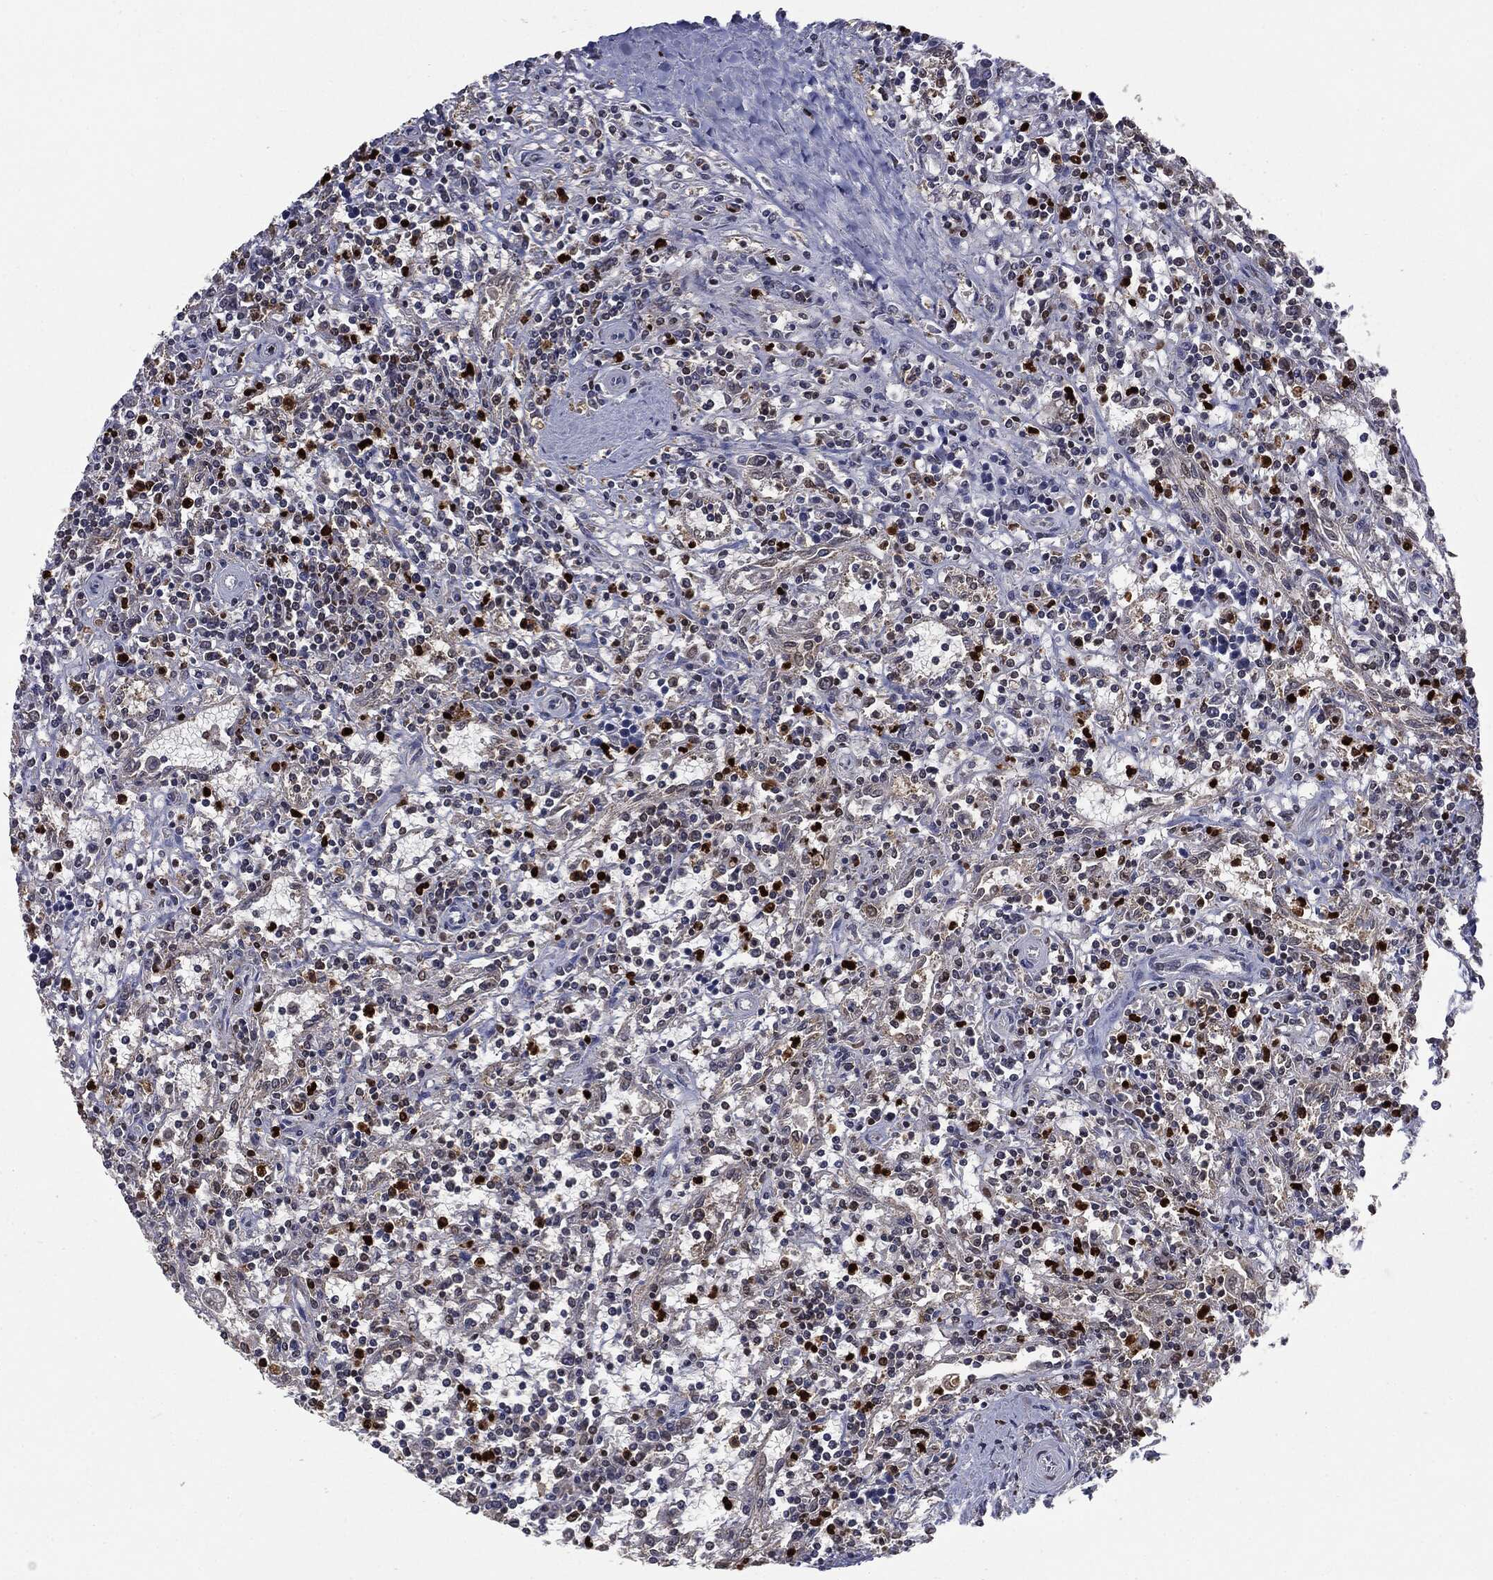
{"staining": {"intensity": "negative", "quantity": "none", "location": "none"}, "tissue": "lymphoma", "cell_type": "Tumor cells", "image_type": "cancer", "snomed": [{"axis": "morphology", "description": "Malignant lymphoma, non-Hodgkin's type, Low grade"}, {"axis": "topography", "description": "Spleen"}], "caption": "The histopathology image demonstrates no significant positivity in tumor cells of lymphoma.", "gene": "GPI", "patient": {"sex": "male", "age": 62}}